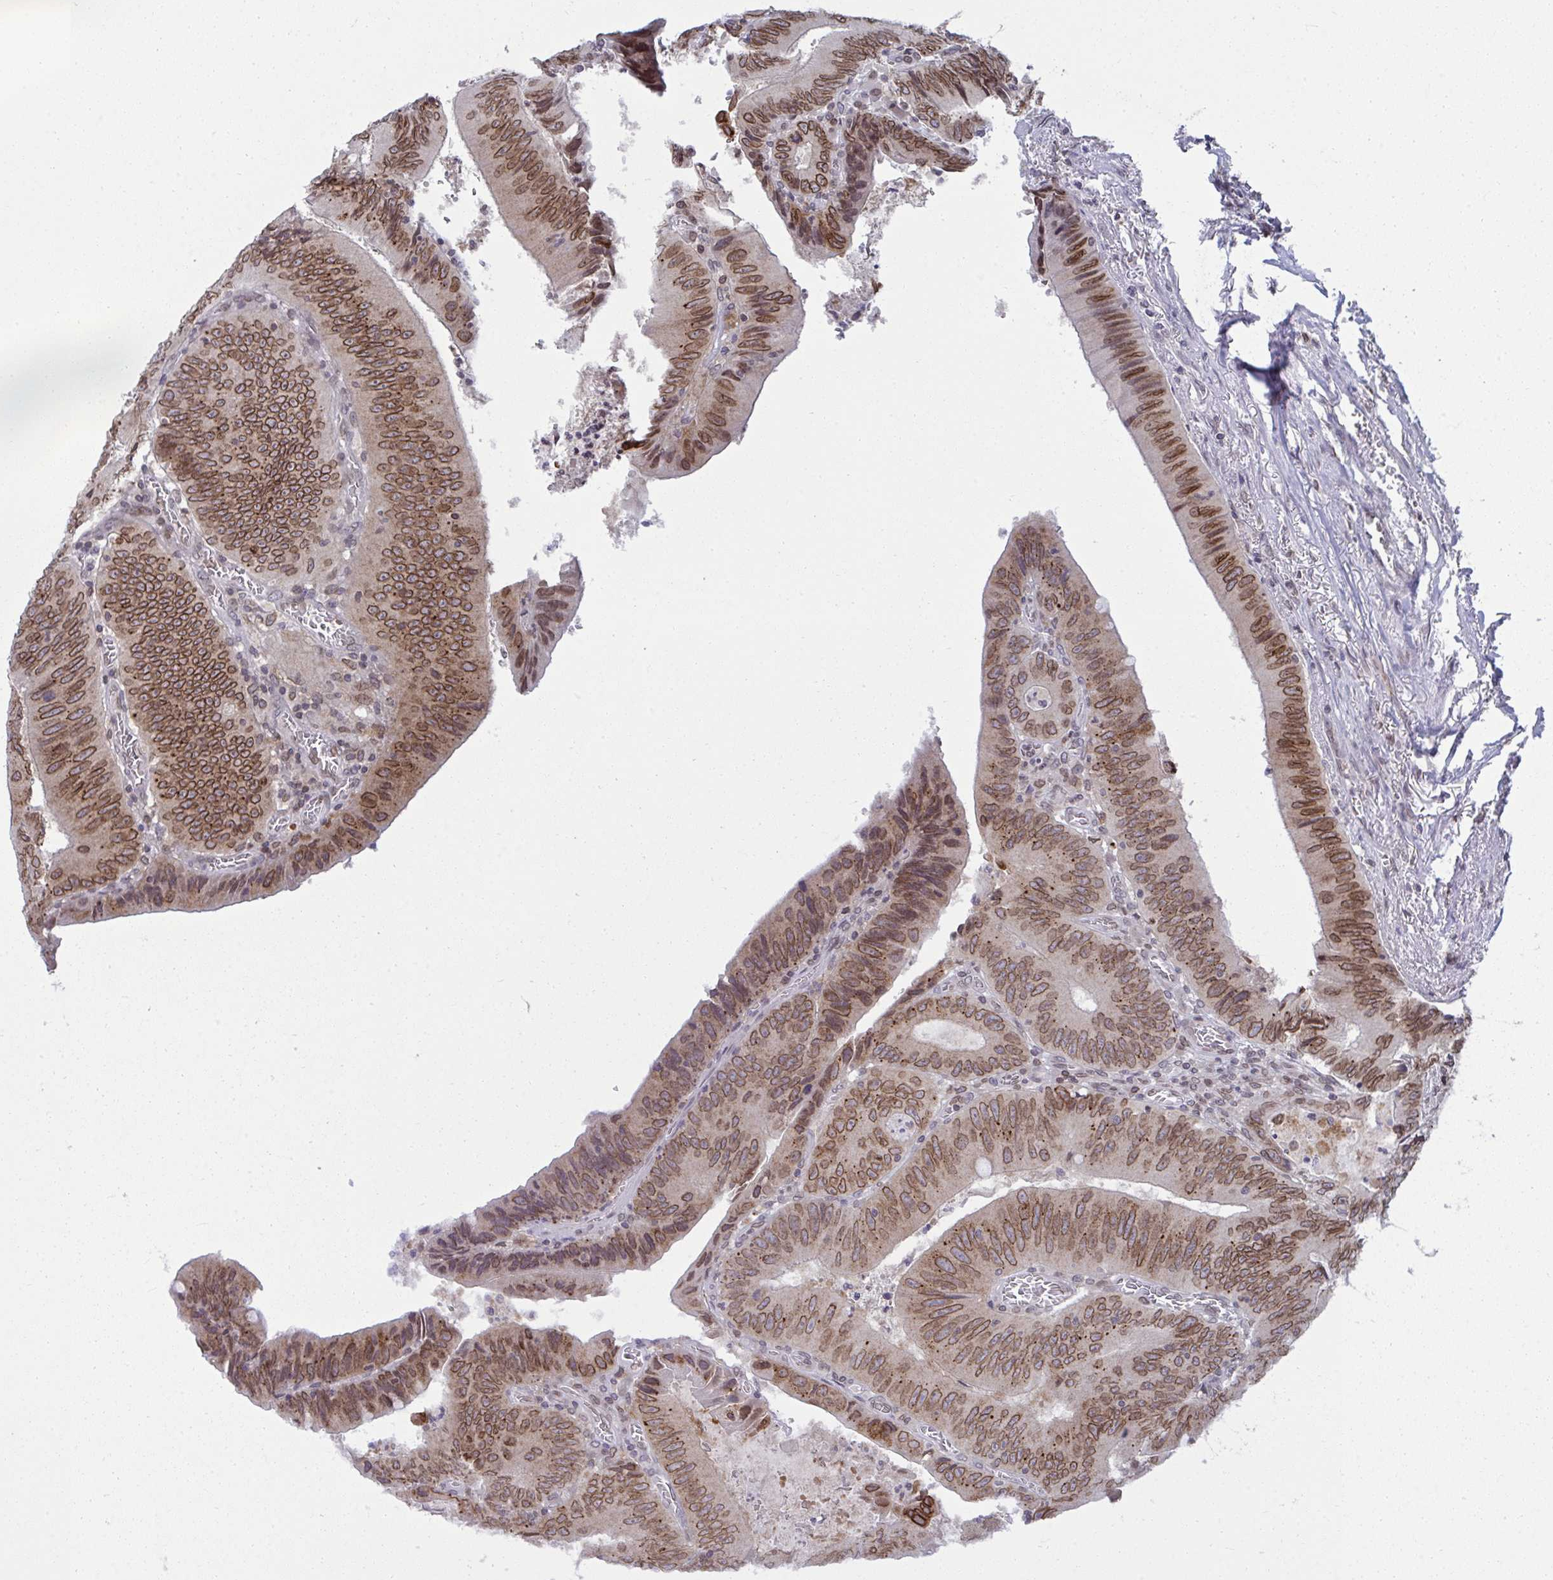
{"staining": {"intensity": "moderate", "quantity": ">75%", "location": "cytoplasmic/membranous,nuclear"}, "tissue": "colorectal cancer", "cell_type": "Tumor cells", "image_type": "cancer", "snomed": [{"axis": "morphology", "description": "Adenocarcinoma, NOS"}, {"axis": "topography", "description": "Rectum"}], "caption": "Moderate cytoplasmic/membranous and nuclear staining for a protein is identified in about >75% of tumor cells of adenocarcinoma (colorectal) using immunohistochemistry.", "gene": "RANBP2", "patient": {"sex": "female", "age": 72}}